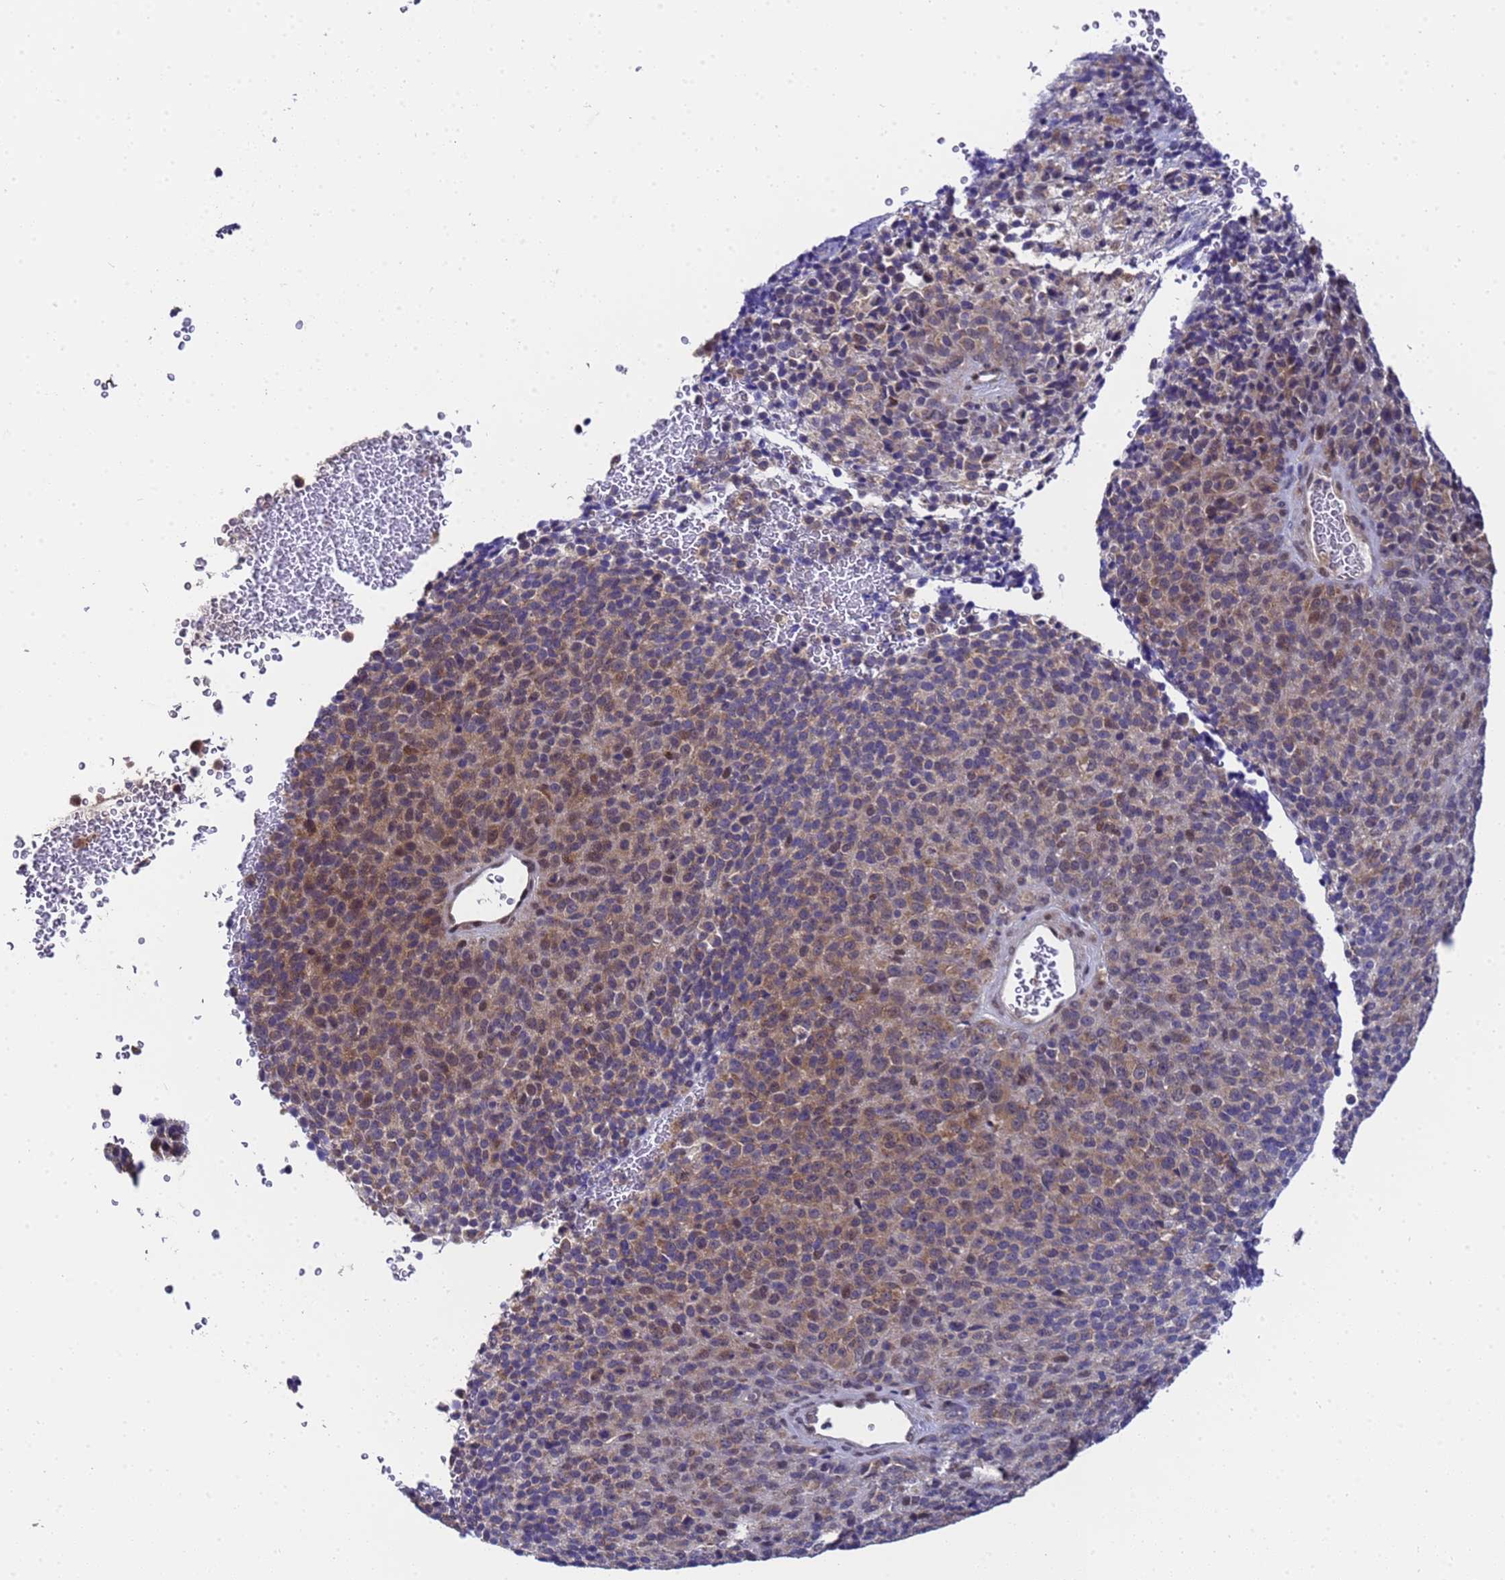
{"staining": {"intensity": "moderate", "quantity": "25%-75%", "location": "cytoplasmic/membranous,nuclear"}, "tissue": "melanoma", "cell_type": "Tumor cells", "image_type": "cancer", "snomed": [{"axis": "morphology", "description": "Malignant melanoma, Metastatic site"}, {"axis": "topography", "description": "Brain"}], "caption": "Malignant melanoma (metastatic site) stained with a protein marker displays moderate staining in tumor cells.", "gene": "ANAPC13", "patient": {"sex": "female", "age": 56}}